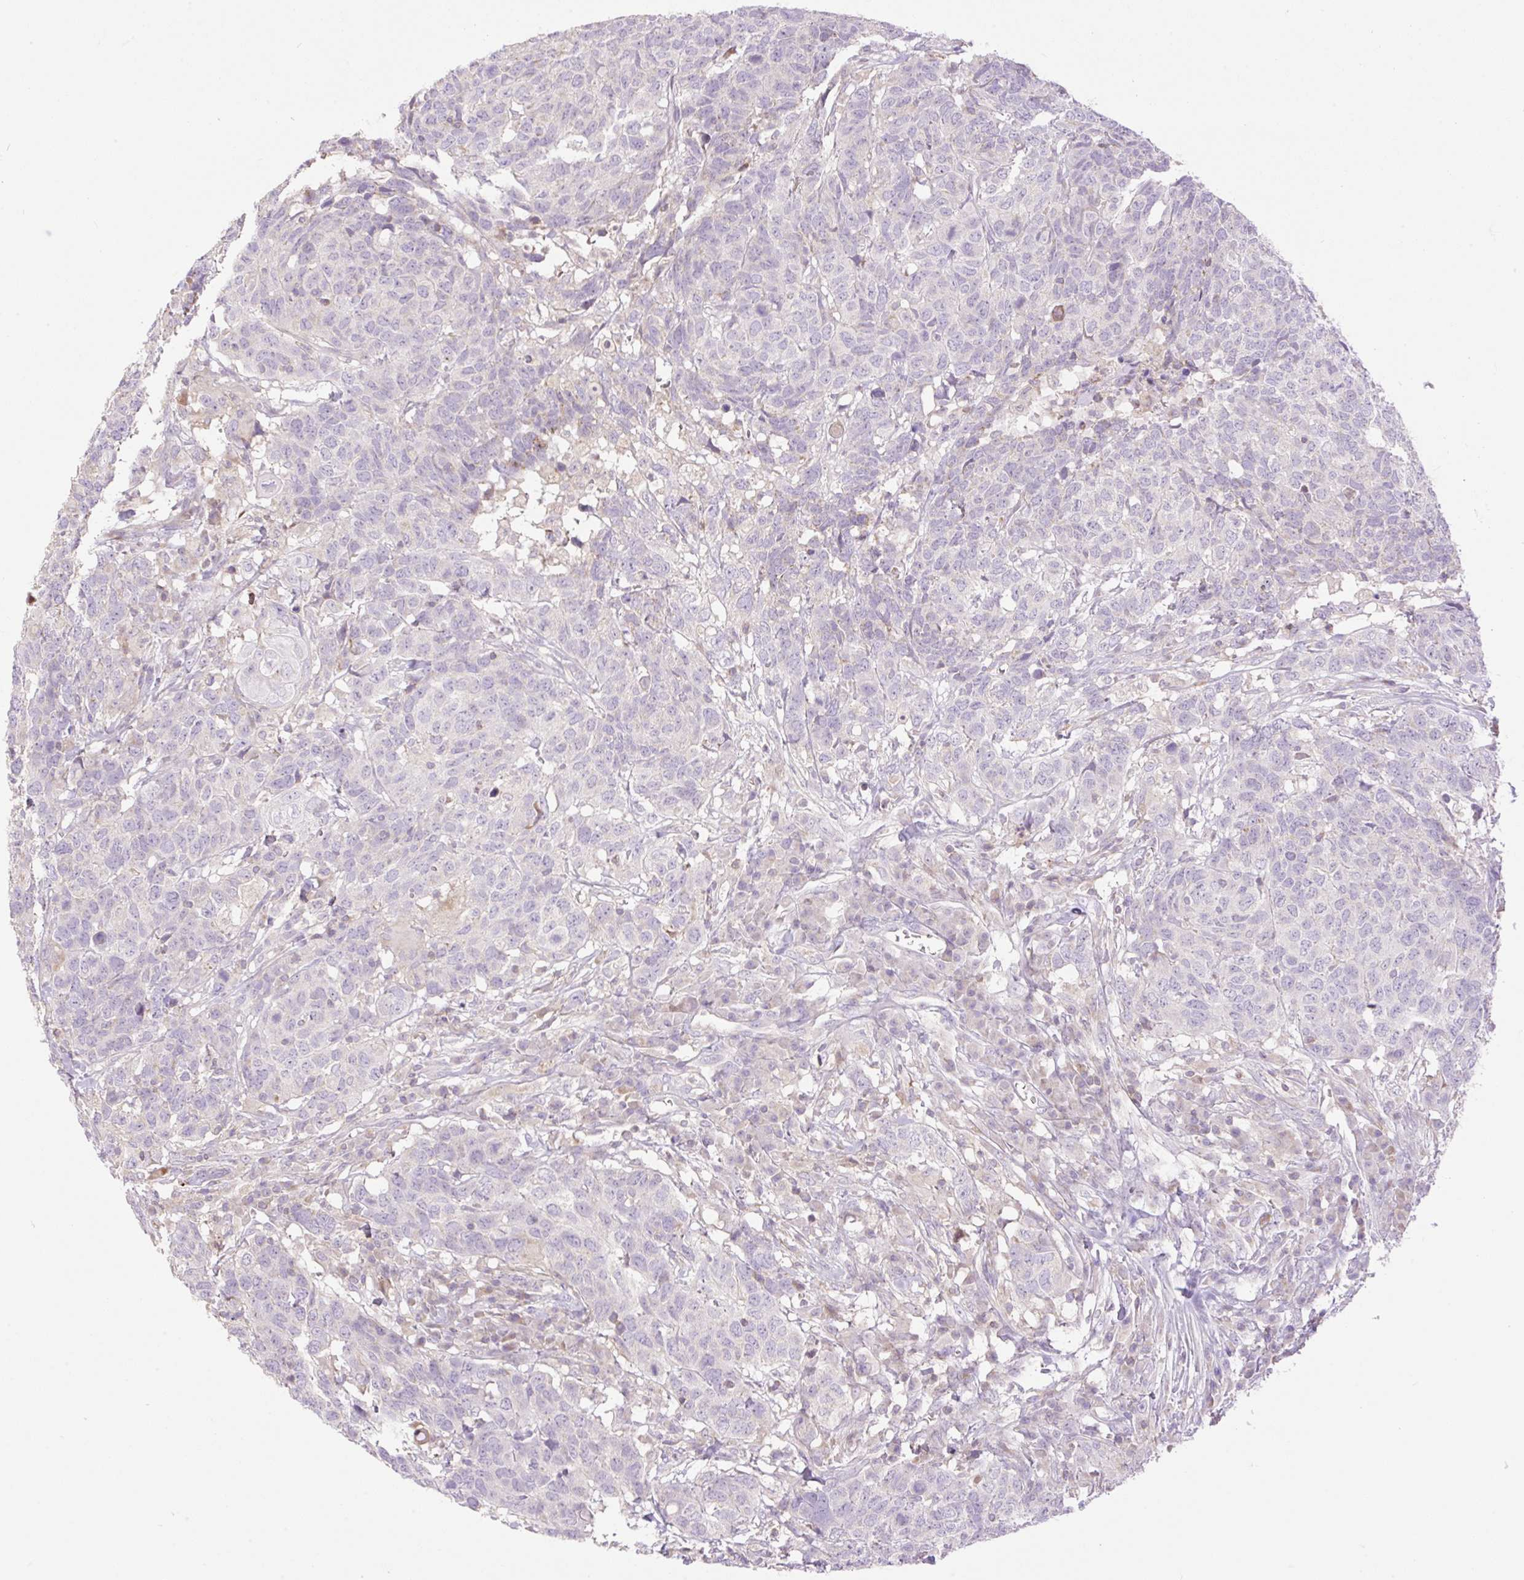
{"staining": {"intensity": "negative", "quantity": "none", "location": "none"}, "tissue": "head and neck cancer", "cell_type": "Tumor cells", "image_type": "cancer", "snomed": [{"axis": "morphology", "description": "Normal tissue, NOS"}, {"axis": "morphology", "description": "Squamous cell carcinoma, NOS"}, {"axis": "topography", "description": "Skeletal muscle"}, {"axis": "topography", "description": "Vascular tissue"}, {"axis": "topography", "description": "Peripheral nerve tissue"}, {"axis": "topography", "description": "Head-Neck"}], "caption": "Immunohistochemical staining of head and neck squamous cell carcinoma displays no significant staining in tumor cells. (DAB immunohistochemistry visualized using brightfield microscopy, high magnification).", "gene": "VPS25", "patient": {"sex": "male", "age": 66}}